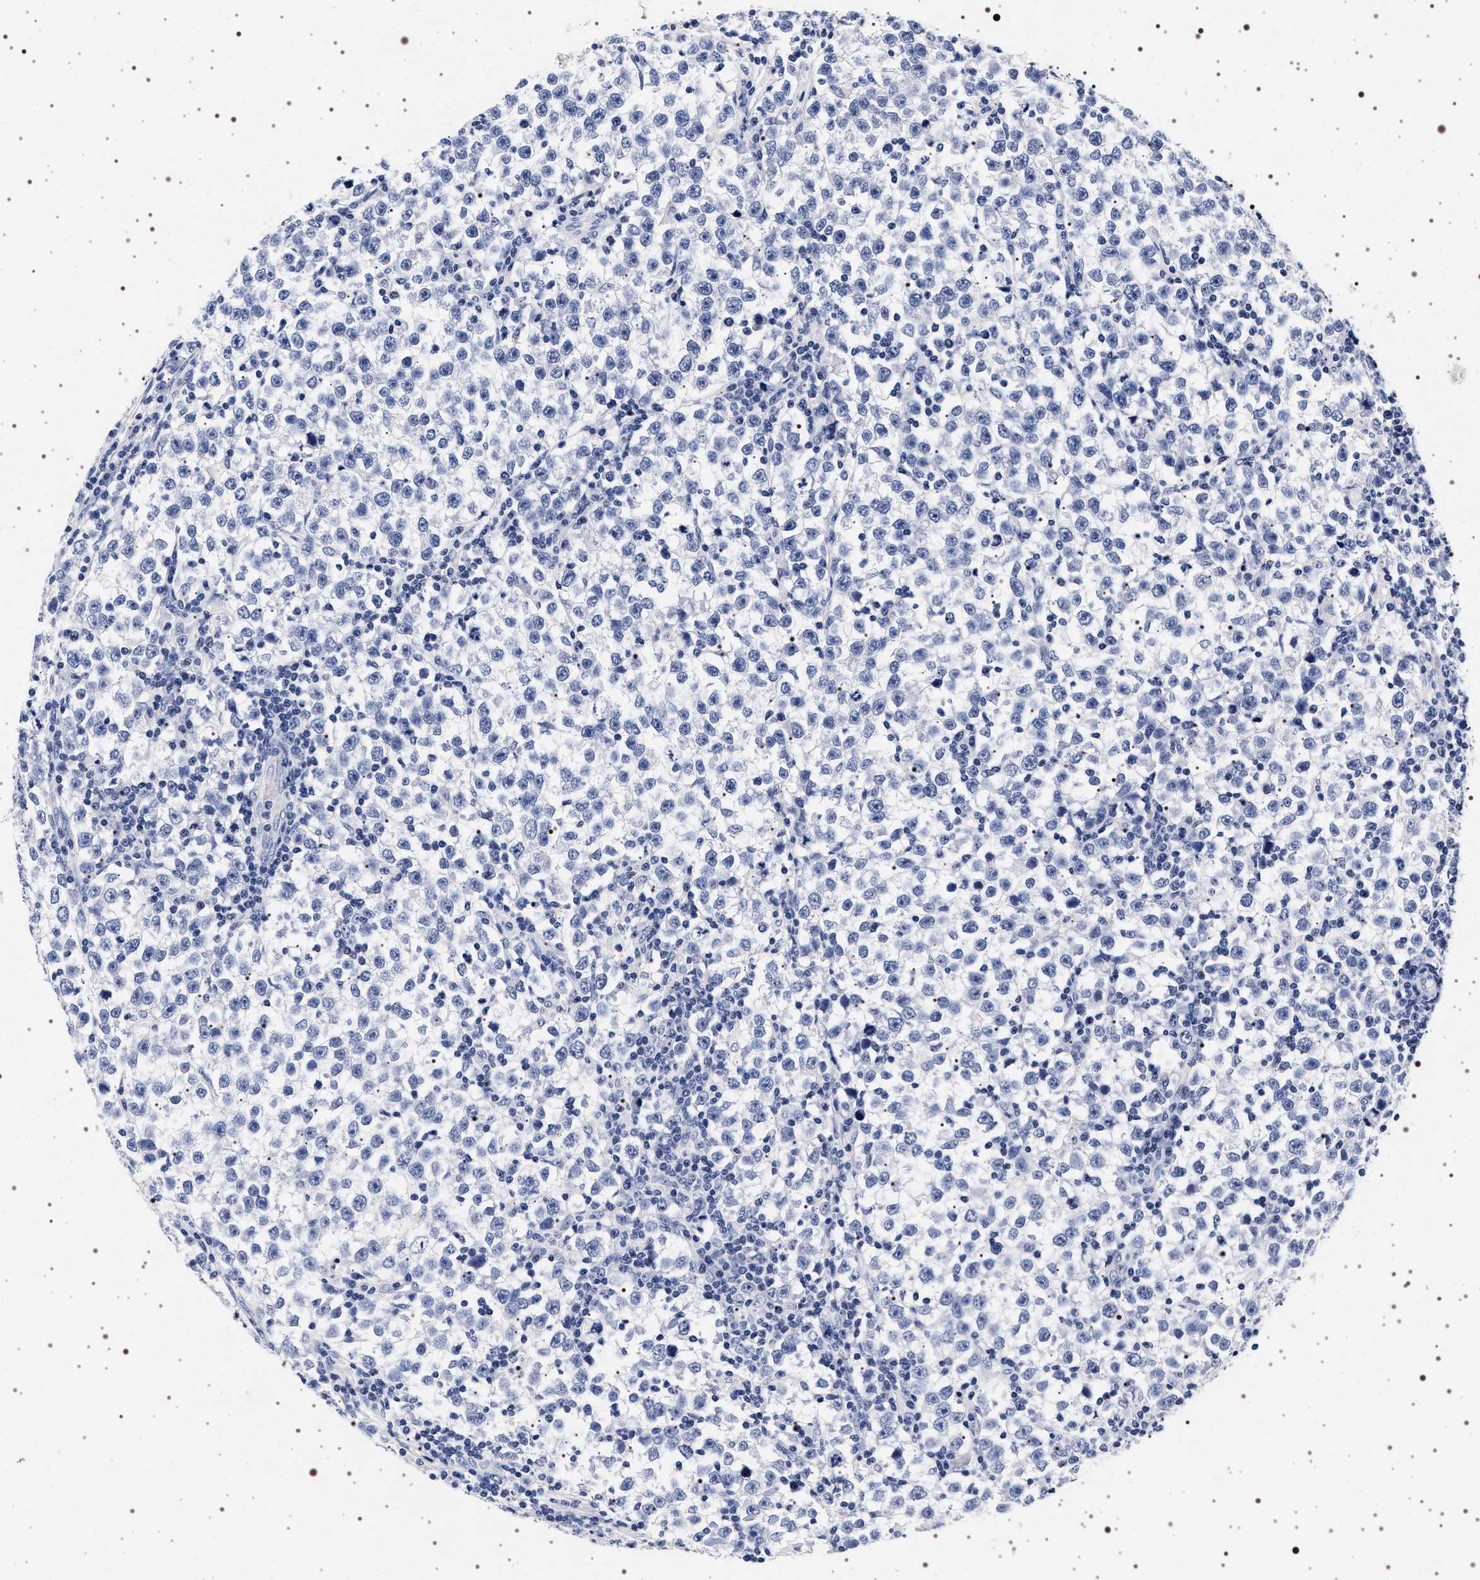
{"staining": {"intensity": "negative", "quantity": "none", "location": "none"}, "tissue": "testis cancer", "cell_type": "Tumor cells", "image_type": "cancer", "snomed": [{"axis": "morphology", "description": "Seminoma, NOS"}, {"axis": "topography", "description": "Testis"}], "caption": "This is a image of immunohistochemistry (IHC) staining of testis cancer (seminoma), which shows no staining in tumor cells.", "gene": "SYN1", "patient": {"sex": "male", "age": 43}}